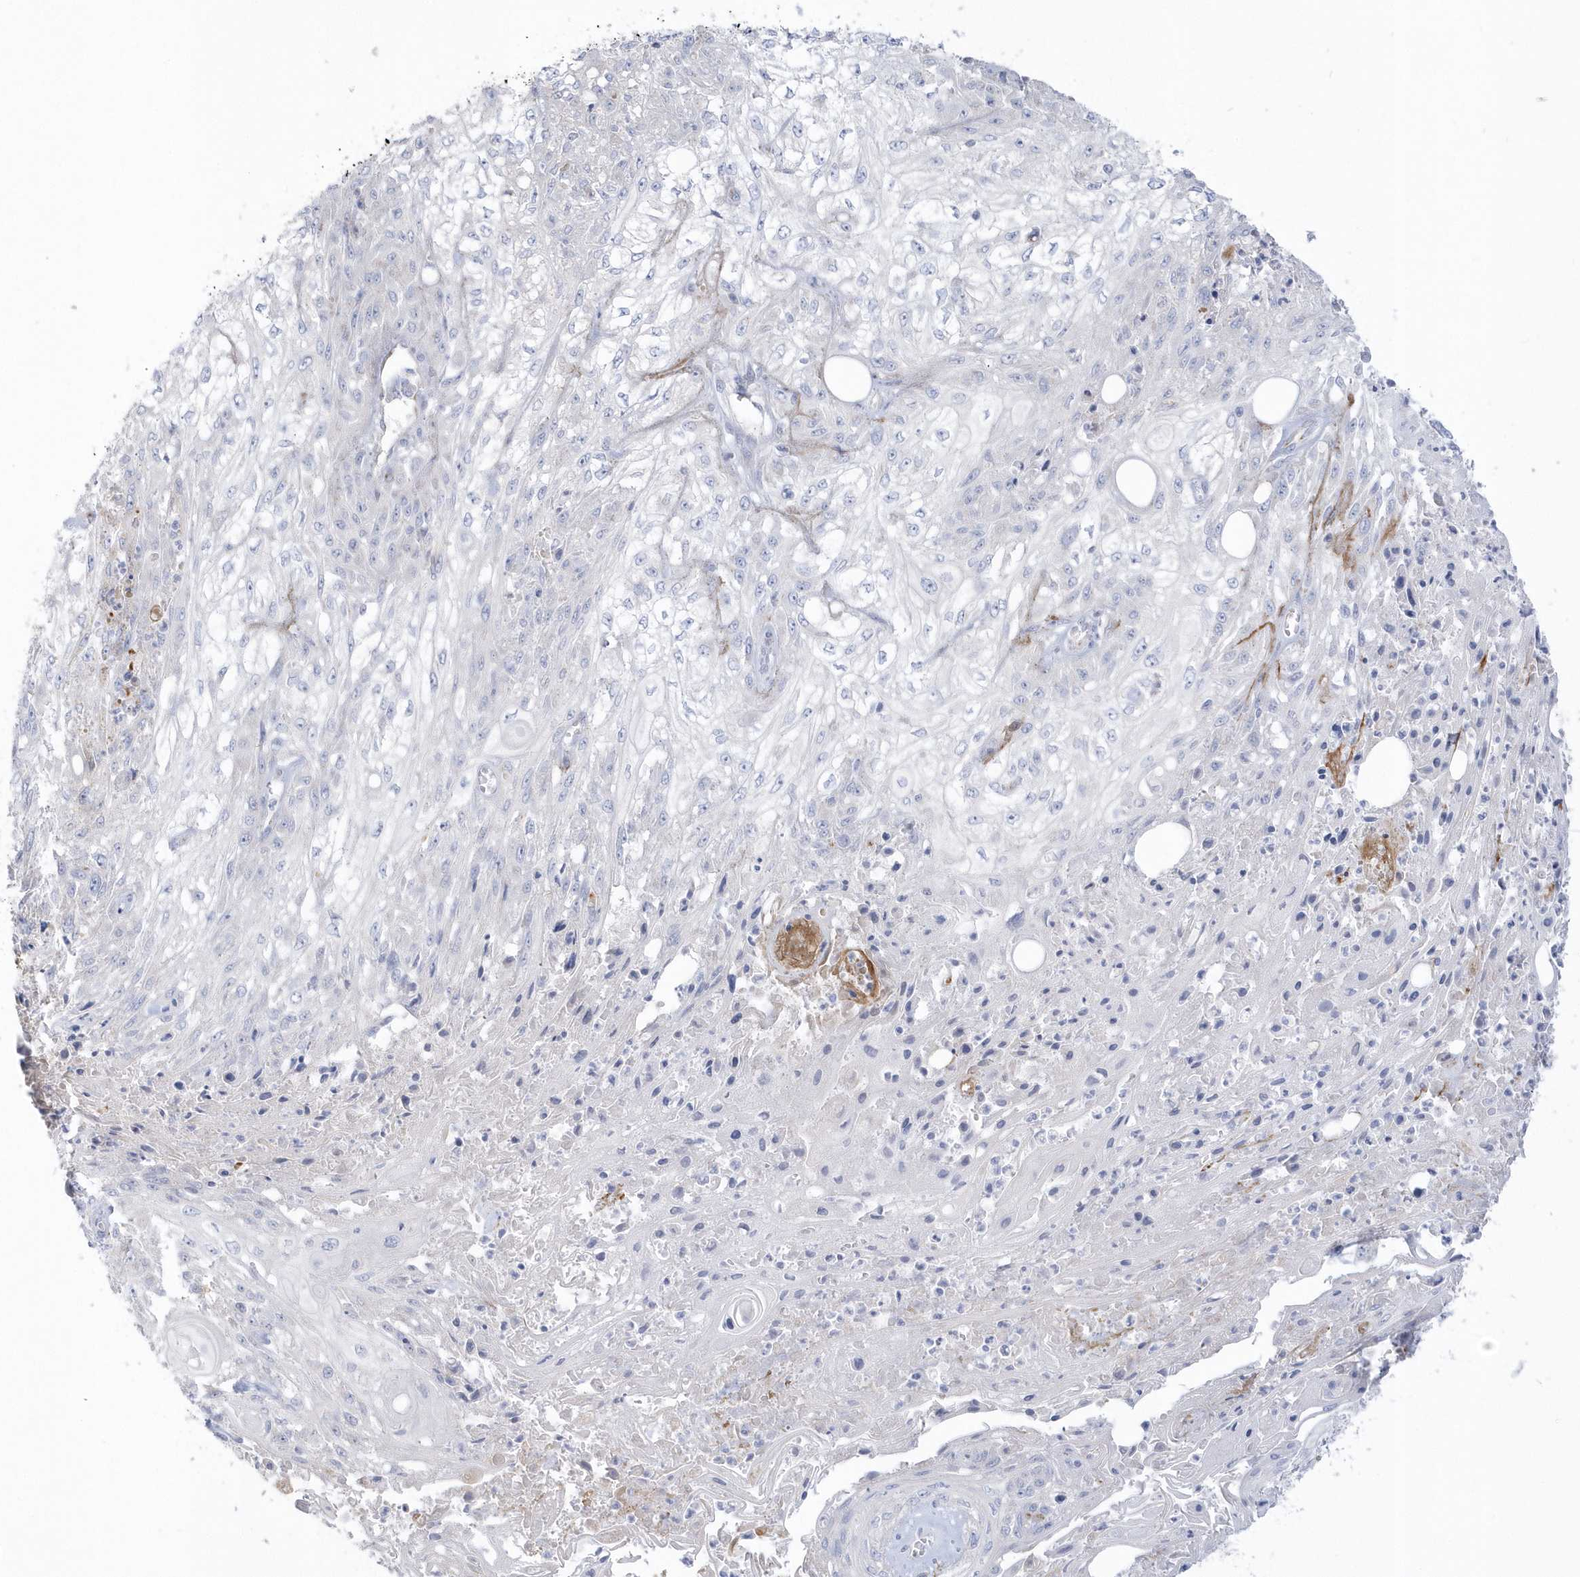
{"staining": {"intensity": "negative", "quantity": "none", "location": "none"}, "tissue": "skin cancer", "cell_type": "Tumor cells", "image_type": "cancer", "snomed": [{"axis": "morphology", "description": "Squamous cell carcinoma, NOS"}, {"axis": "morphology", "description": "Squamous cell carcinoma, metastatic, NOS"}, {"axis": "topography", "description": "Skin"}, {"axis": "topography", "description": "Lymph node"}], "caption": "A high-resolution photomicrograph shows IHC staining of skin cancer (metastatic squamous cell carcinoma), which exhibits no significant positivity in tumor cells.", "gene": "SEMA3D", "patient": {"sex": "male", "age": 75}}